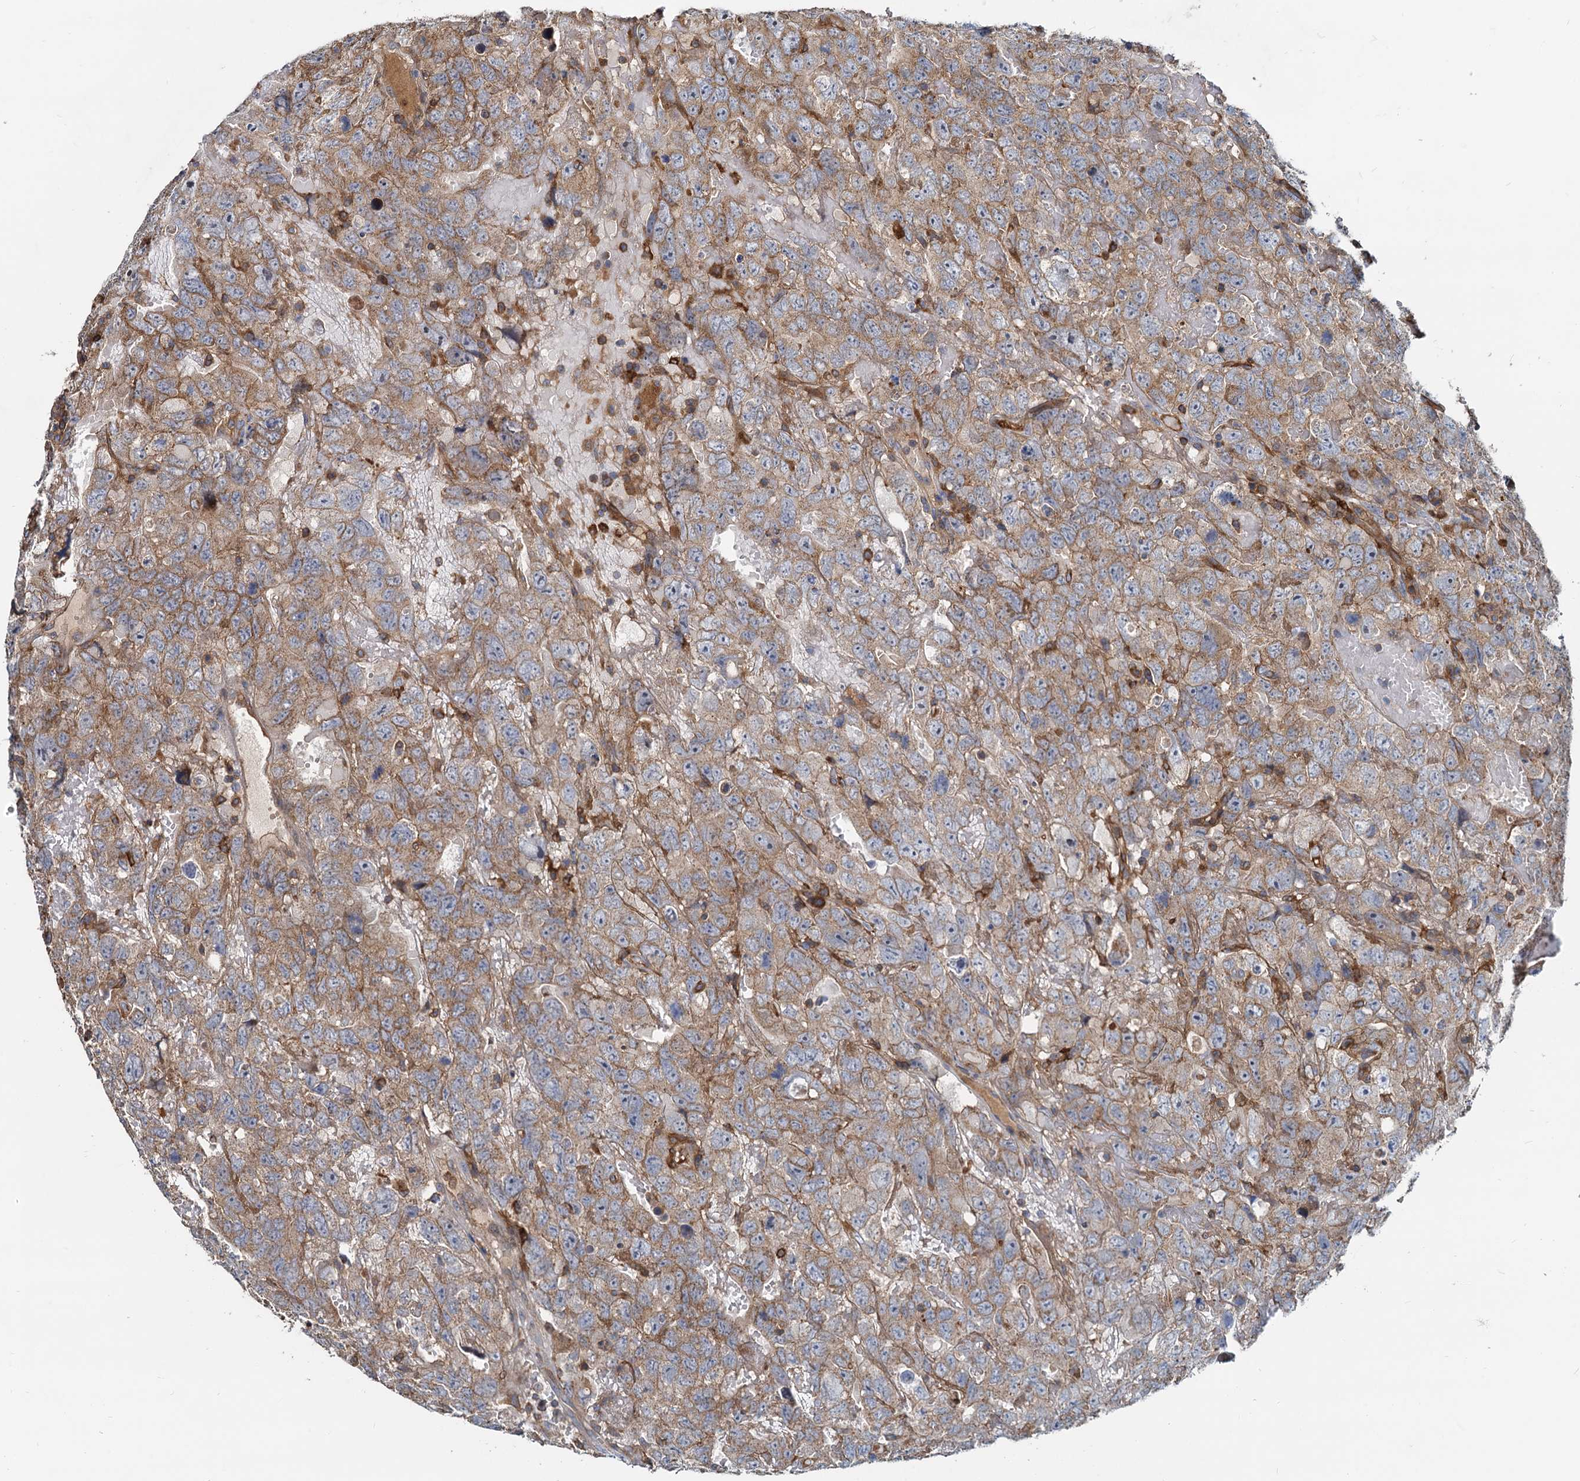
{"staining": {"intensity": "moderate", "quantity": ">75%", "location": "cytoplasmic/membranous"}, "tissue": "testis cancer", "cell_type": "Tumor cells", "image_type": "cancer", "snomed": [{"axis": "morphology", "description": "Carcinoma, Embryonal, NOS"}, {"axis": "topography", "description": "Testis"}], "caption": "Embryonal carcinoma (testis) stained for a protein demonstrates moderate cytoplasmic/membranous positivity in tumor cells.", "gene": "LNX2", "patient": {"sex": "male", "age": 45}}